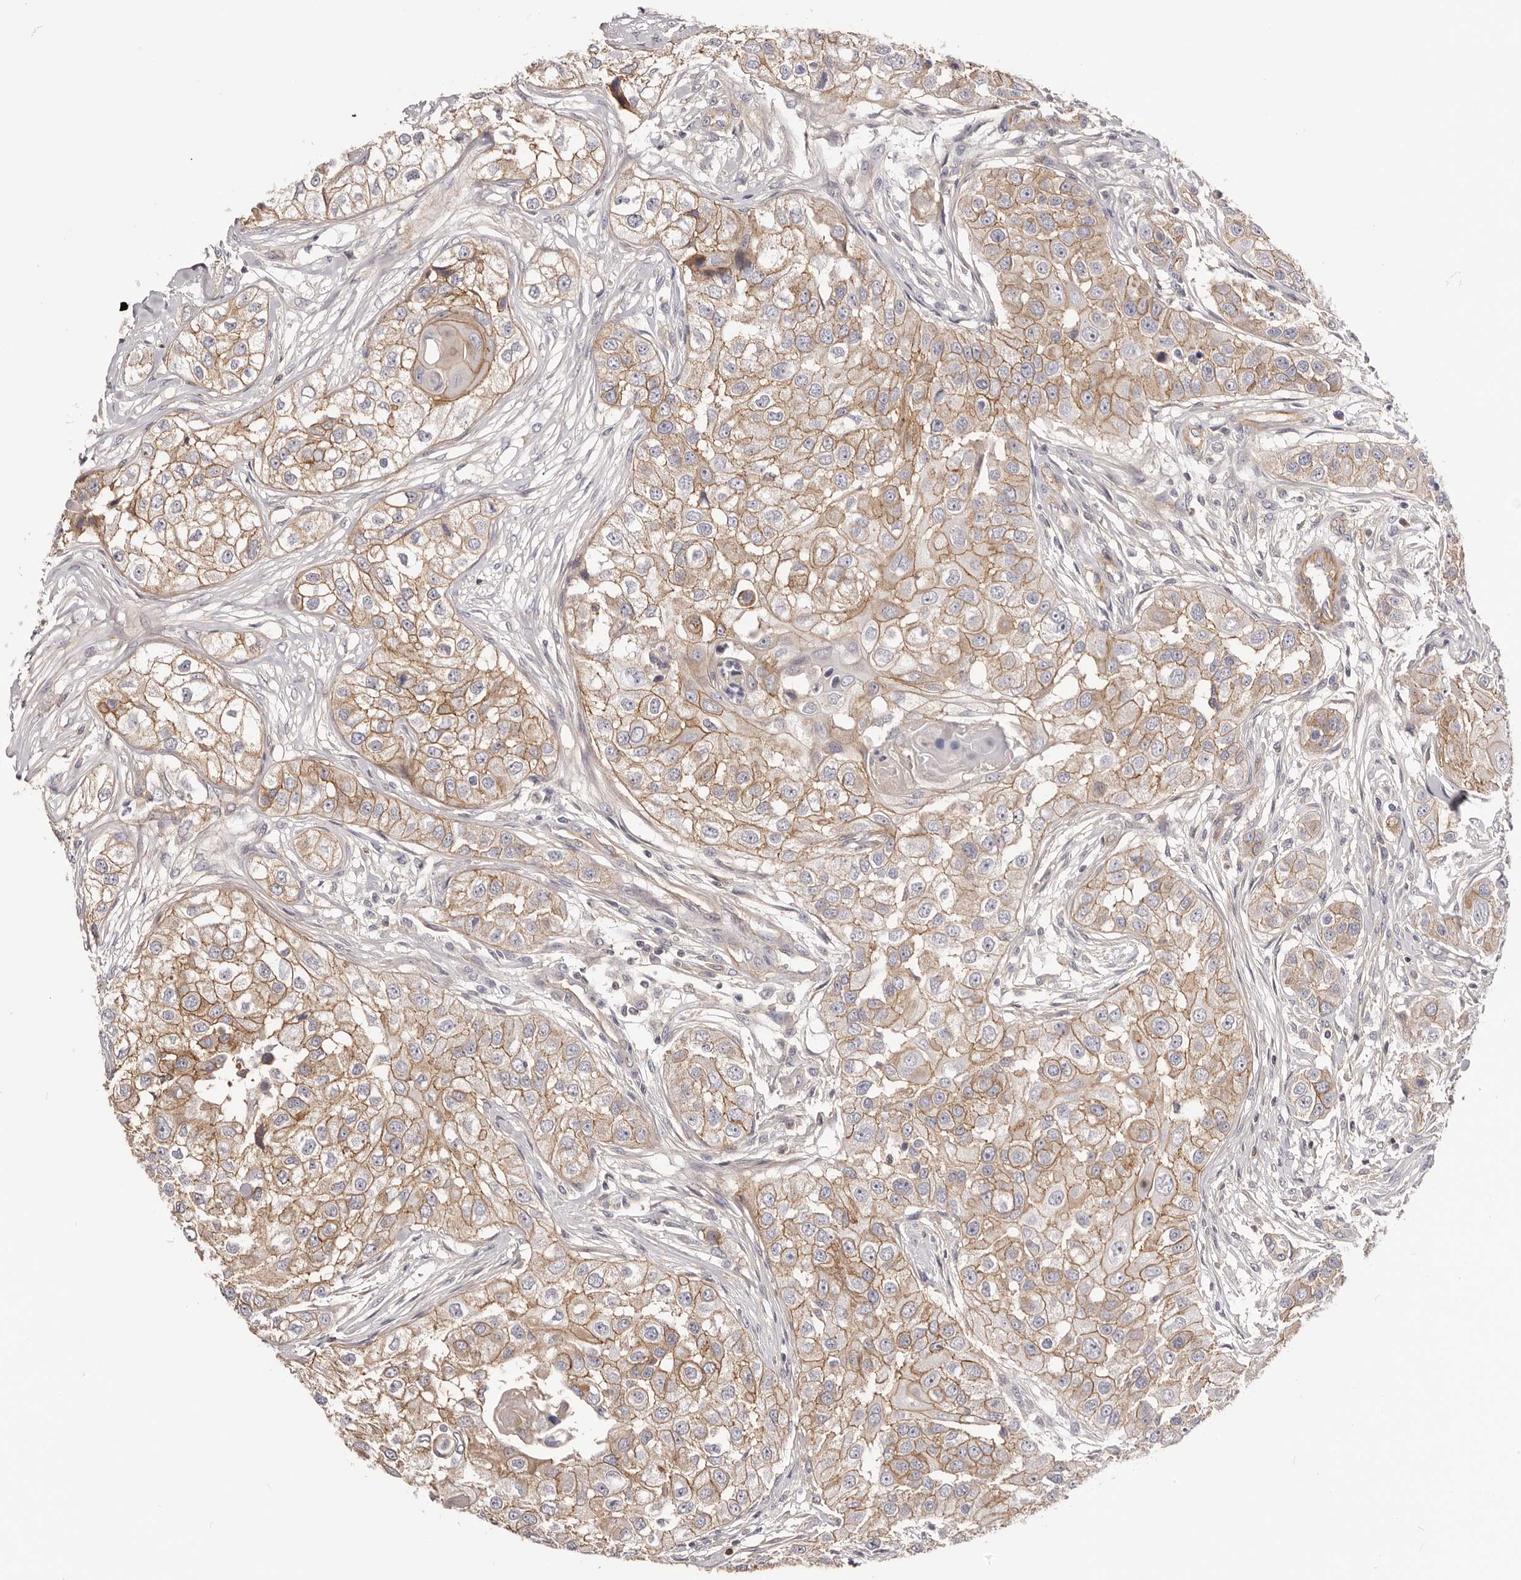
{"staining": {"intensity": "moderate", "quantity": ">75%", "location": "cytoplasmic/membranous"}, "tissue": "head and neck cancer", "cell_type": "Tumor cells", "image_type": "cancer", "snomed": [{"axis": "morphology", "description": "Normal tissue, NOS"}, {"axis": "morphology", "description": "Squamous cell carcinoma, NOS"}, {"axis": "topography", "description": "Skeletal muscle"}, {"axis": "topography", "description": "Head-Neck"}], "caption": "Moderate cytoplasmic/membranous positivity is seen in about >75% of tumor cells in head and neck cancer.", "gene": "DMRT2", "patient": {"sex": "male", "age": 51}}